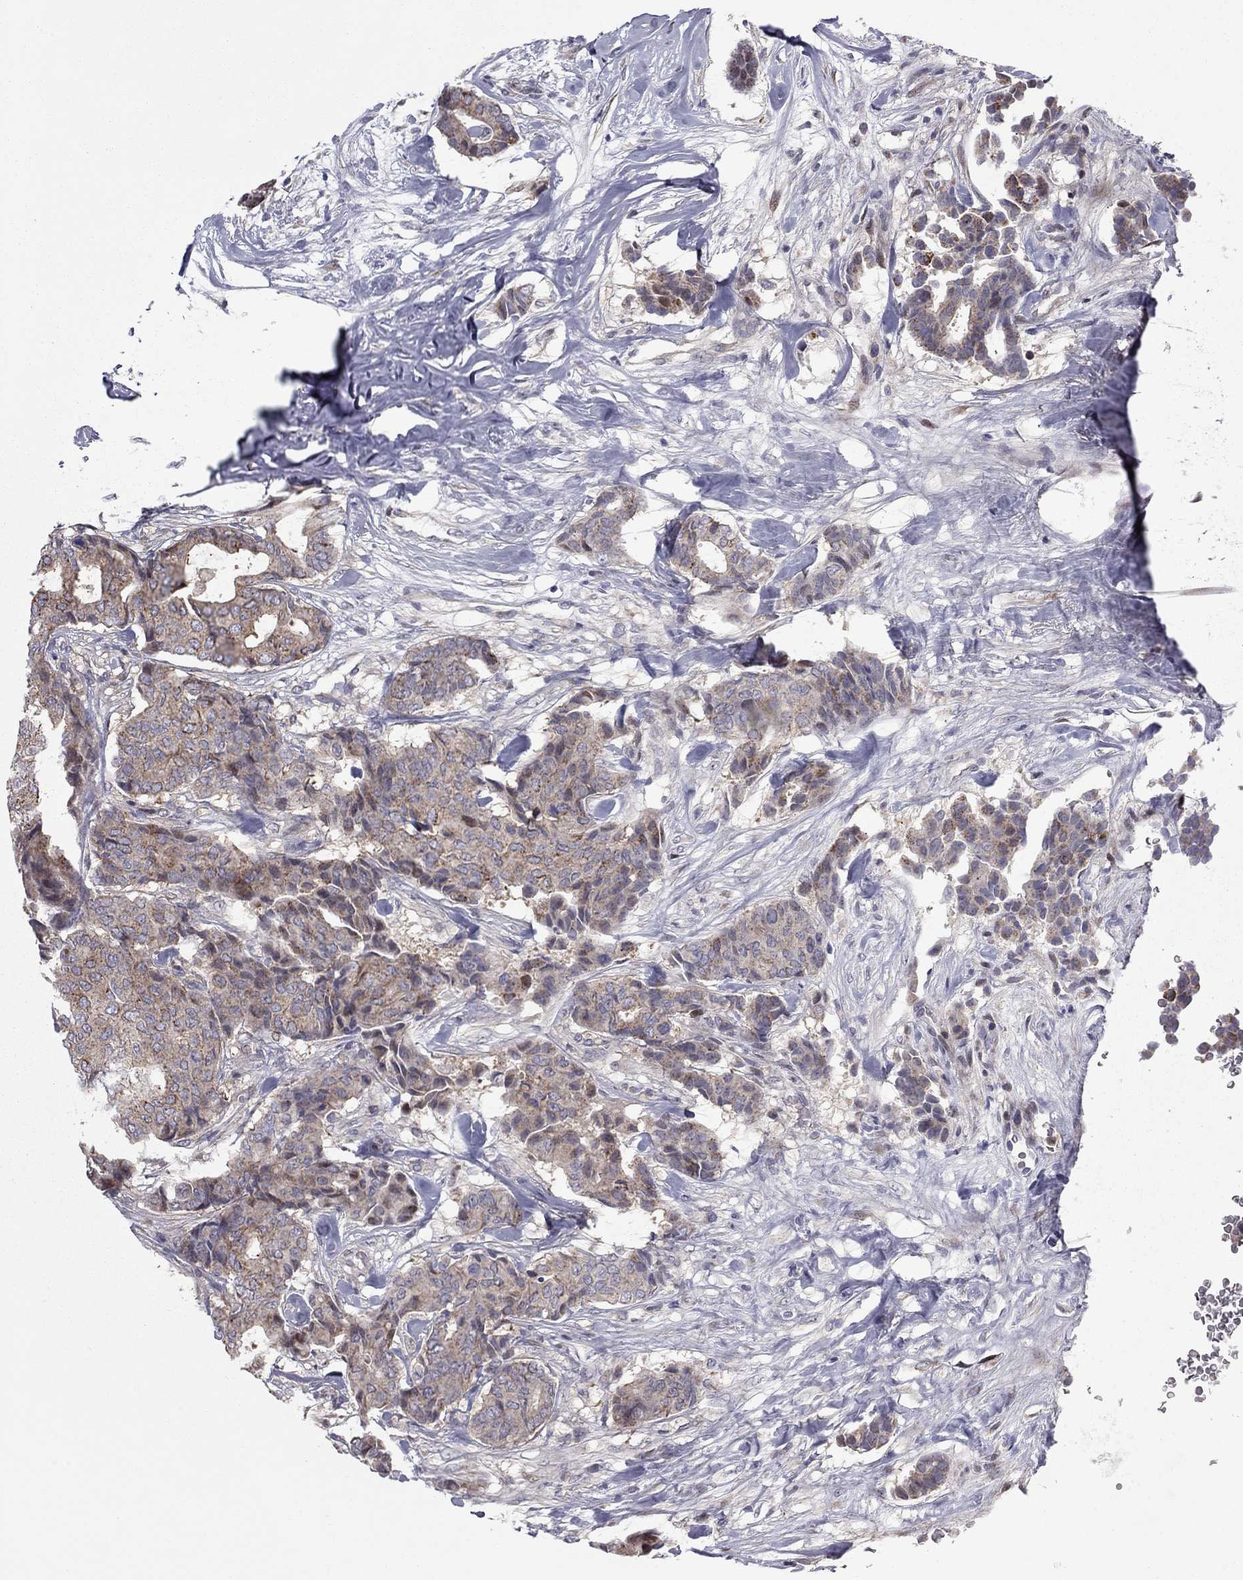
{"staining": {"intensity": "moderate", "quantity": ">75%", "location": "cytoplasmic/membranous"}, "tissue": "breast cancer", "cell_type": "Tumor cells", "image_type": "cancer", "snomed": [{"axis": "morphology", "description": "Duct carcinoma"}, {"axis": "topography", "description": "Breast"}], "caption": "Immunohistochemical staining of infiltrating ductal carcinoma (breast) reveals medium levels of moderate cytoplasmic/membranous staining in about >75% of tumor cells.", "gene": "DUSP7", "patient": {"sex": "female", "age": 75}}